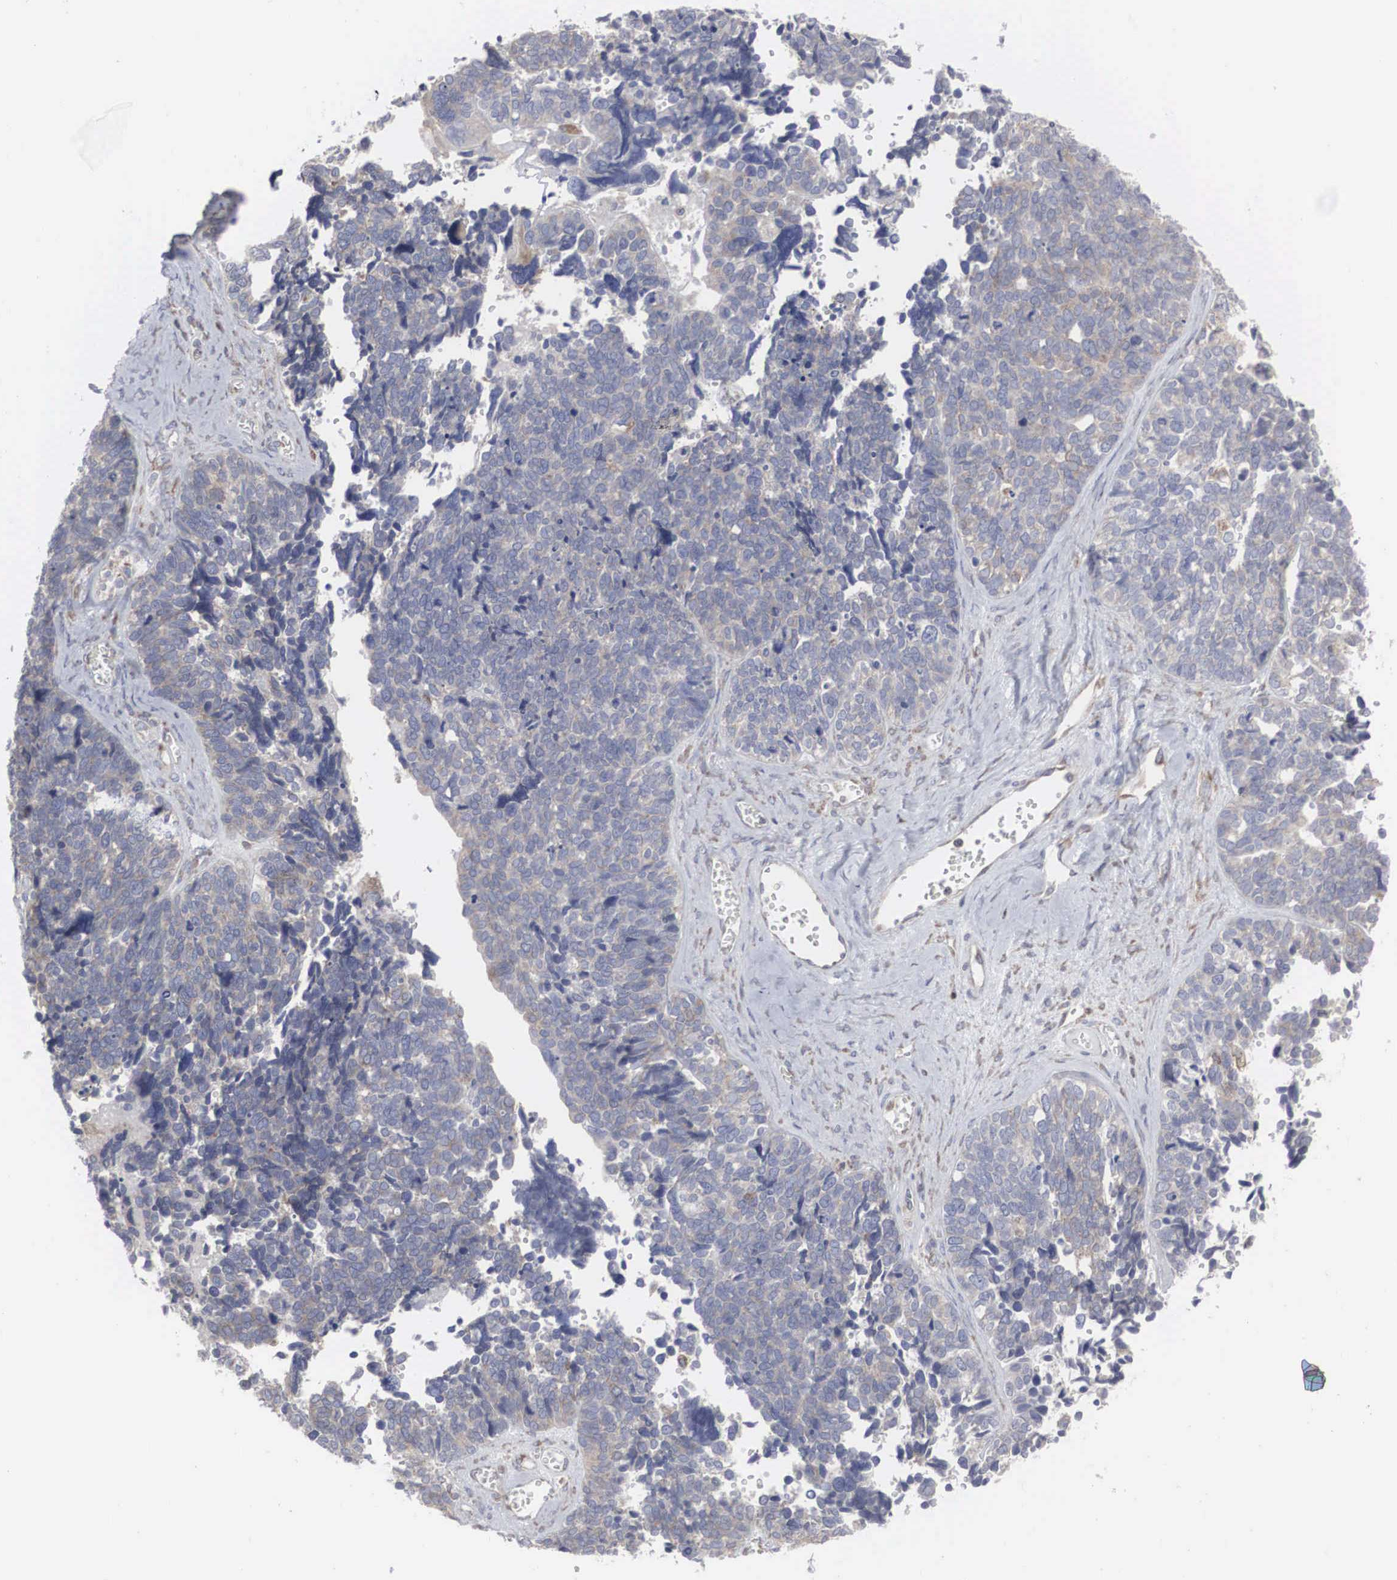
{"staining": {"intensity": "weak", "quantity": "<25%", "location": "cytoplasmic/membranous"}, "tissue": "ovarian cancer", "cell_type": "Tumor cells", "image_type": "cancer", "snomed": [{"axis": "morphology", "description": "Cystadenocarcinoma, serous, NOS"}, {"axis": "topography", "description": "Ovary"}], "caption": "DAB immunohistochemical staining of ovarian cancer (serous cystadenocarcinoma) shows no significant expression in tumor cells.", "gene": "MIA2", "patient": {"sex": "female", "age": 77}}